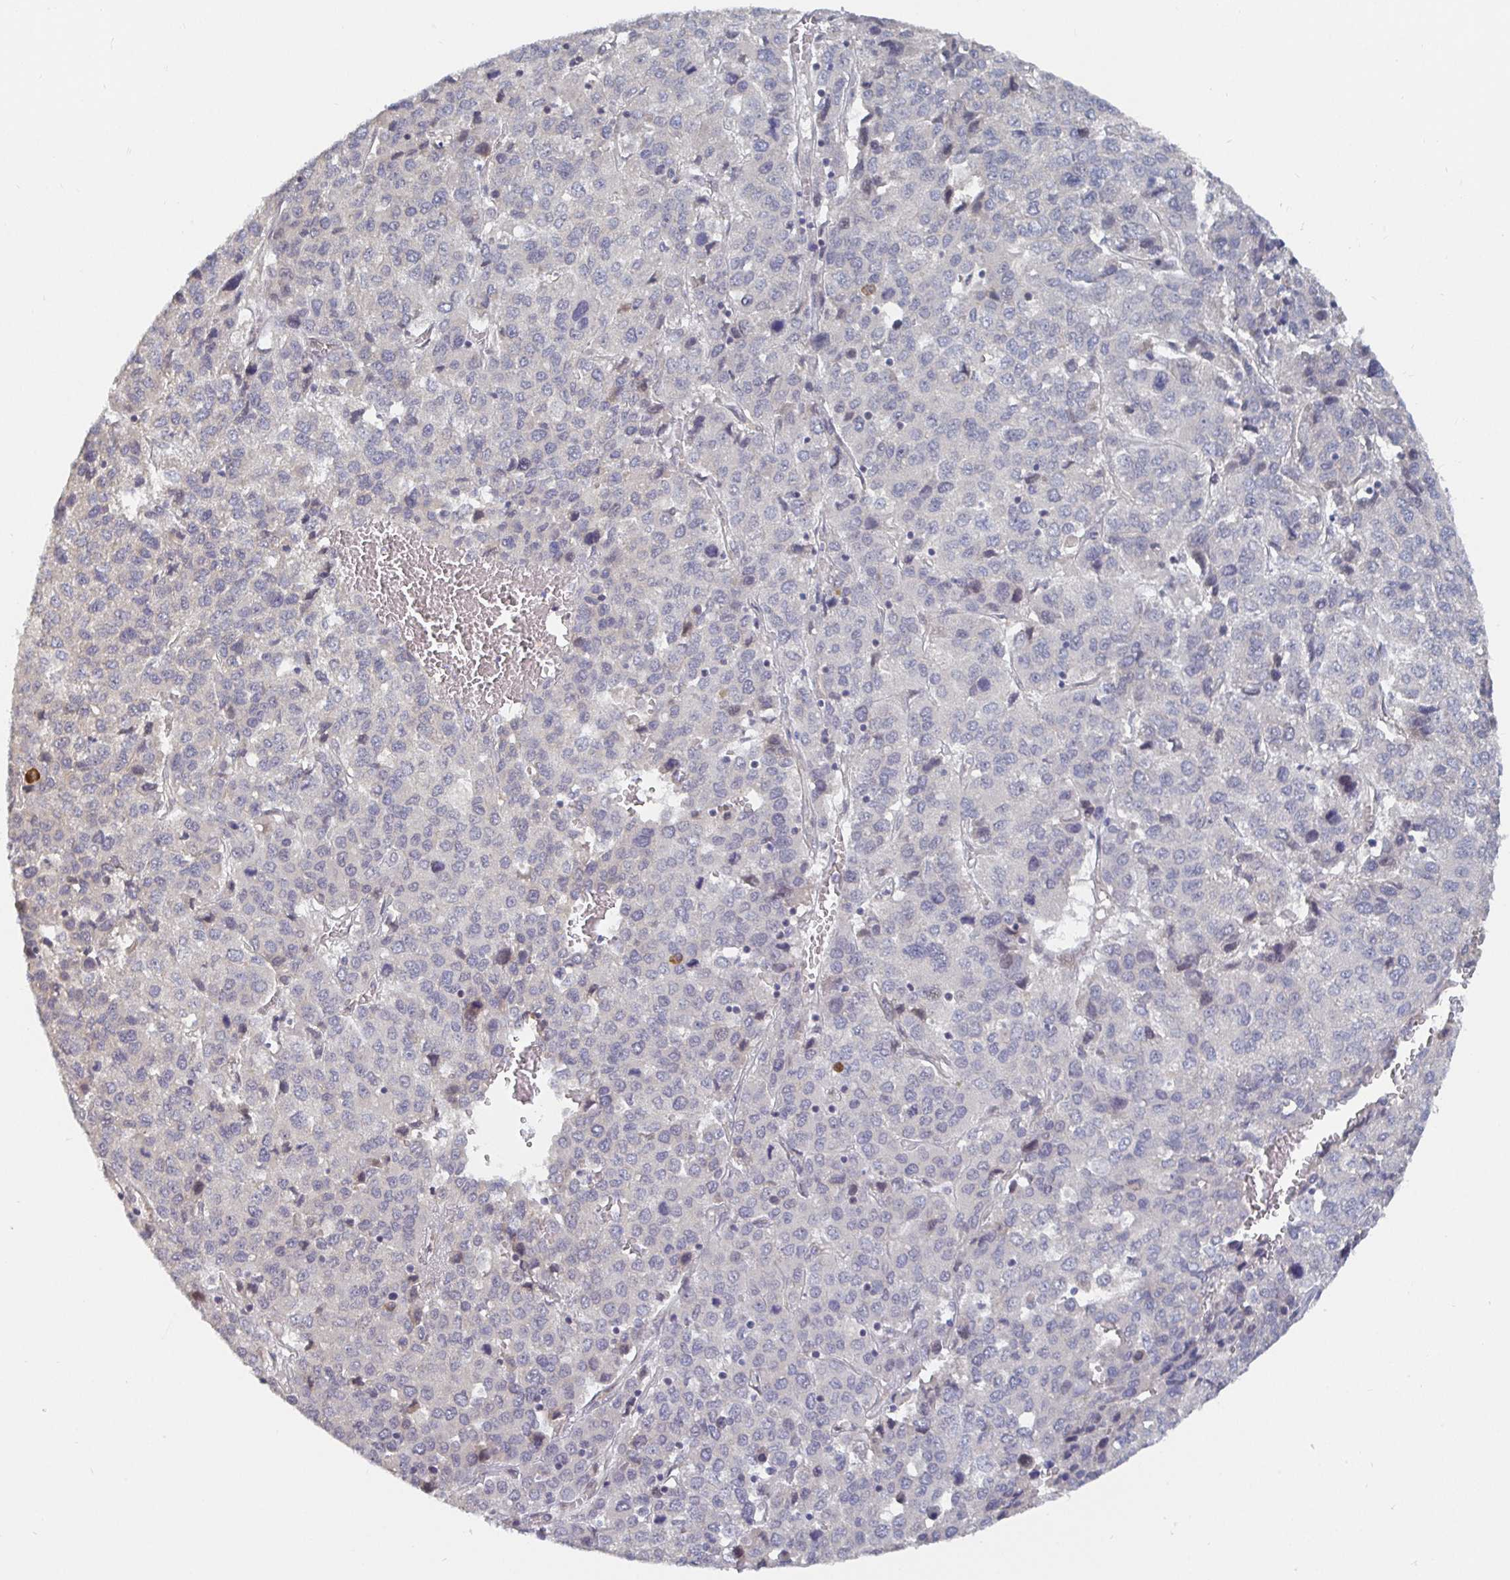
{"staining": {"intensity": "negative", "quantity": "none", "location": "none"}, "tissue": "liver cancer", "cell_type": "Tumor cells", "image_type": "cancer", "snomed": [{"axis": "morphology", "description": "Carcinoma, Hepatocellular, NOS"}, {"axis": "topography", "description": "Liver"}], "caption": "High power microscopy photomicrograph of an immunohistochemistry (IHC) histopathology image of hepatocellular carcinoma (liver), revealing no significant positivity in tumor cells.", "gene": "MEIS1", "patient": {"sex": "male", "age": 69}}